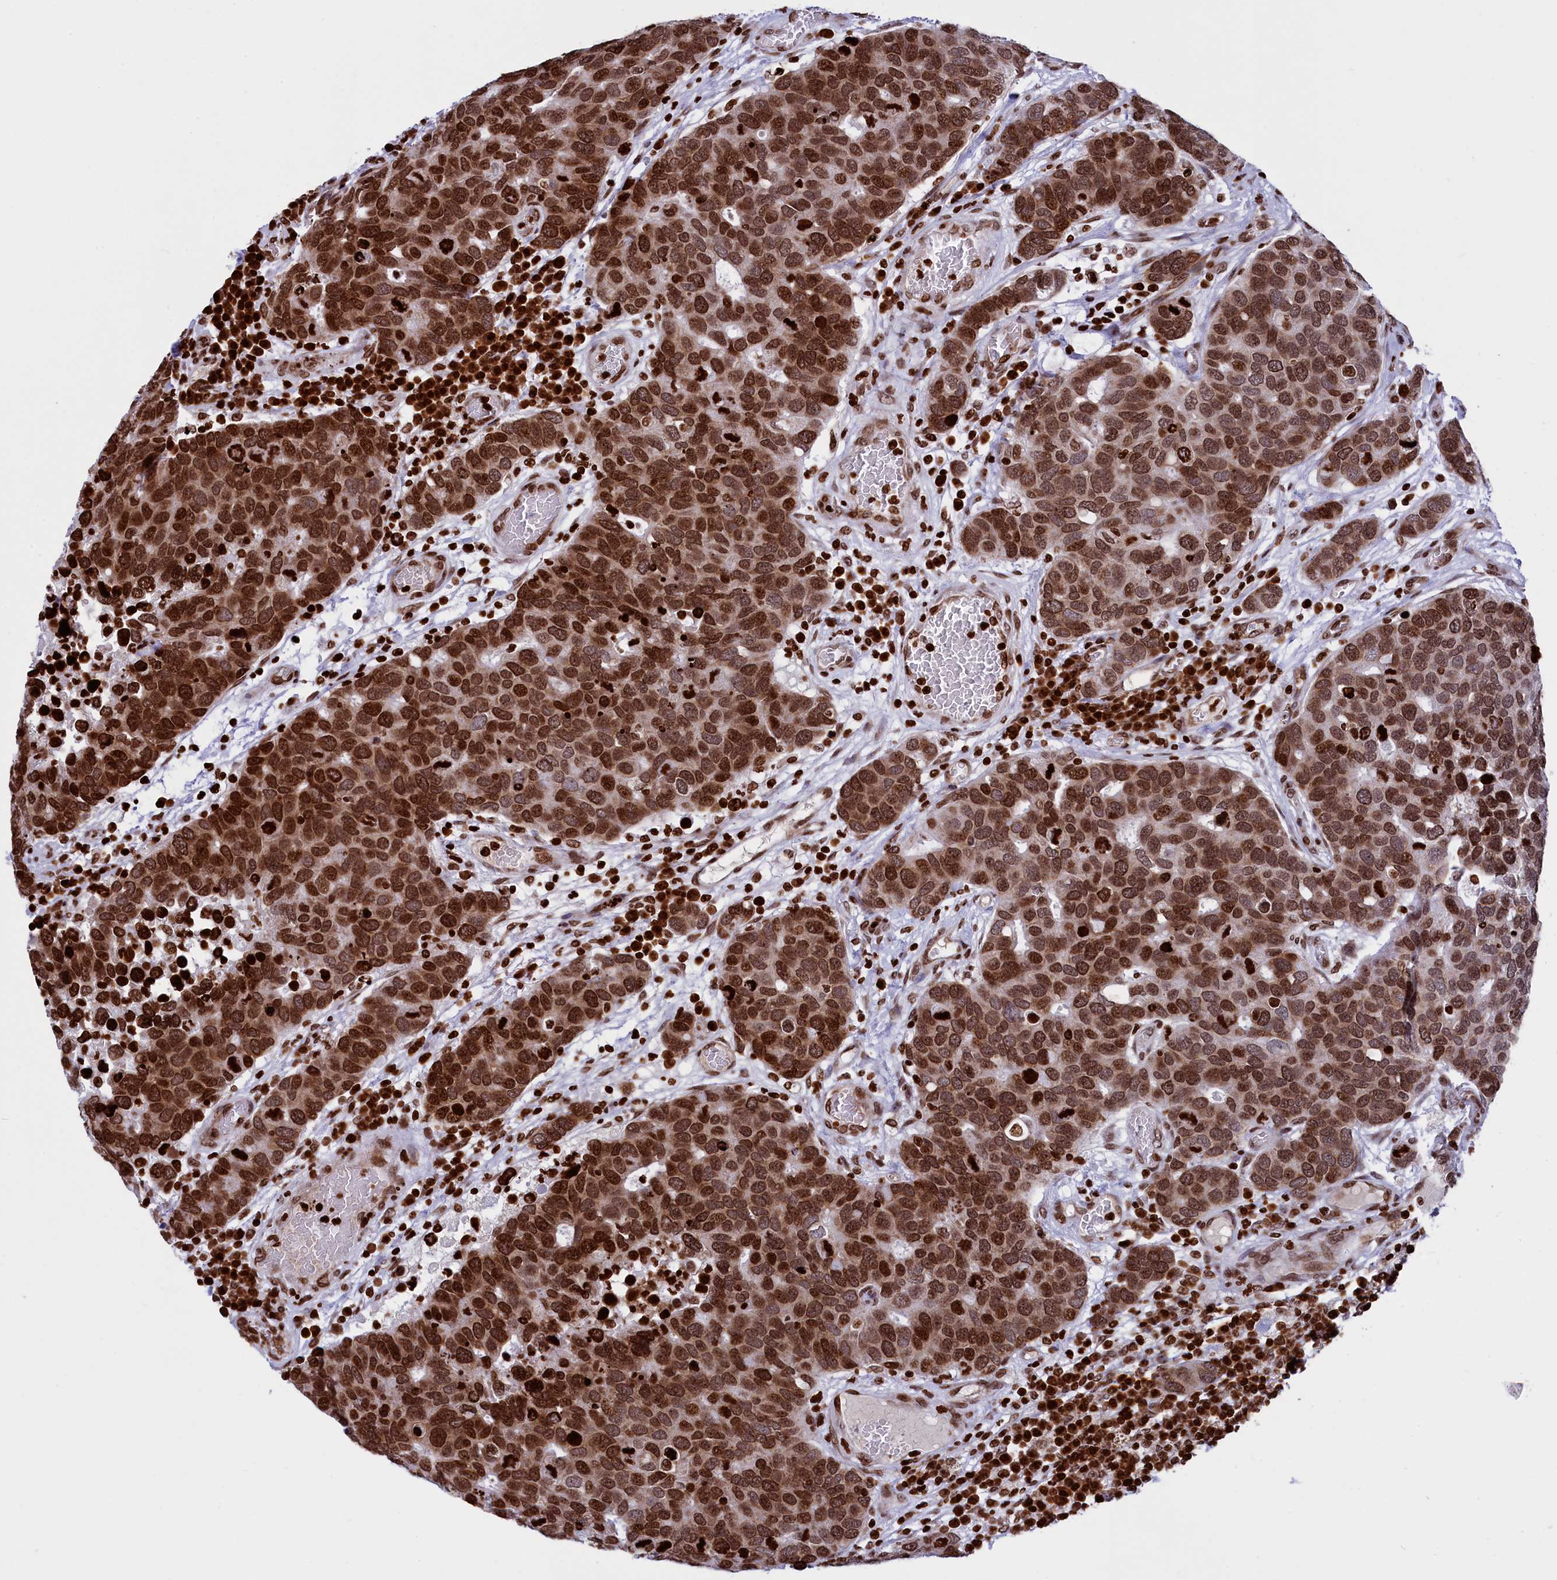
{"staining": {"intensity": "strong", "quantity": ">75%", "location": "nuclear"}, "tissue": "breast cancer", "cell_type": "Tumor cells", "image_type": "cancer", "snomed": [{"axis": "morphology", "description": "Duct carcinoma"}, {"axis": "topography", "description": "Breast"}], "caption": "Immunohistochemistry micrograph of neoplastic tissue: human breast cancer stained using immunohistochemistry displays high levels of strong protein expression localized specifically in the nuclear of tumor cells, appearing as a nuclear brown color.", "gene": "TIMM29", "patient": {"sex": "female", "age": 83}}